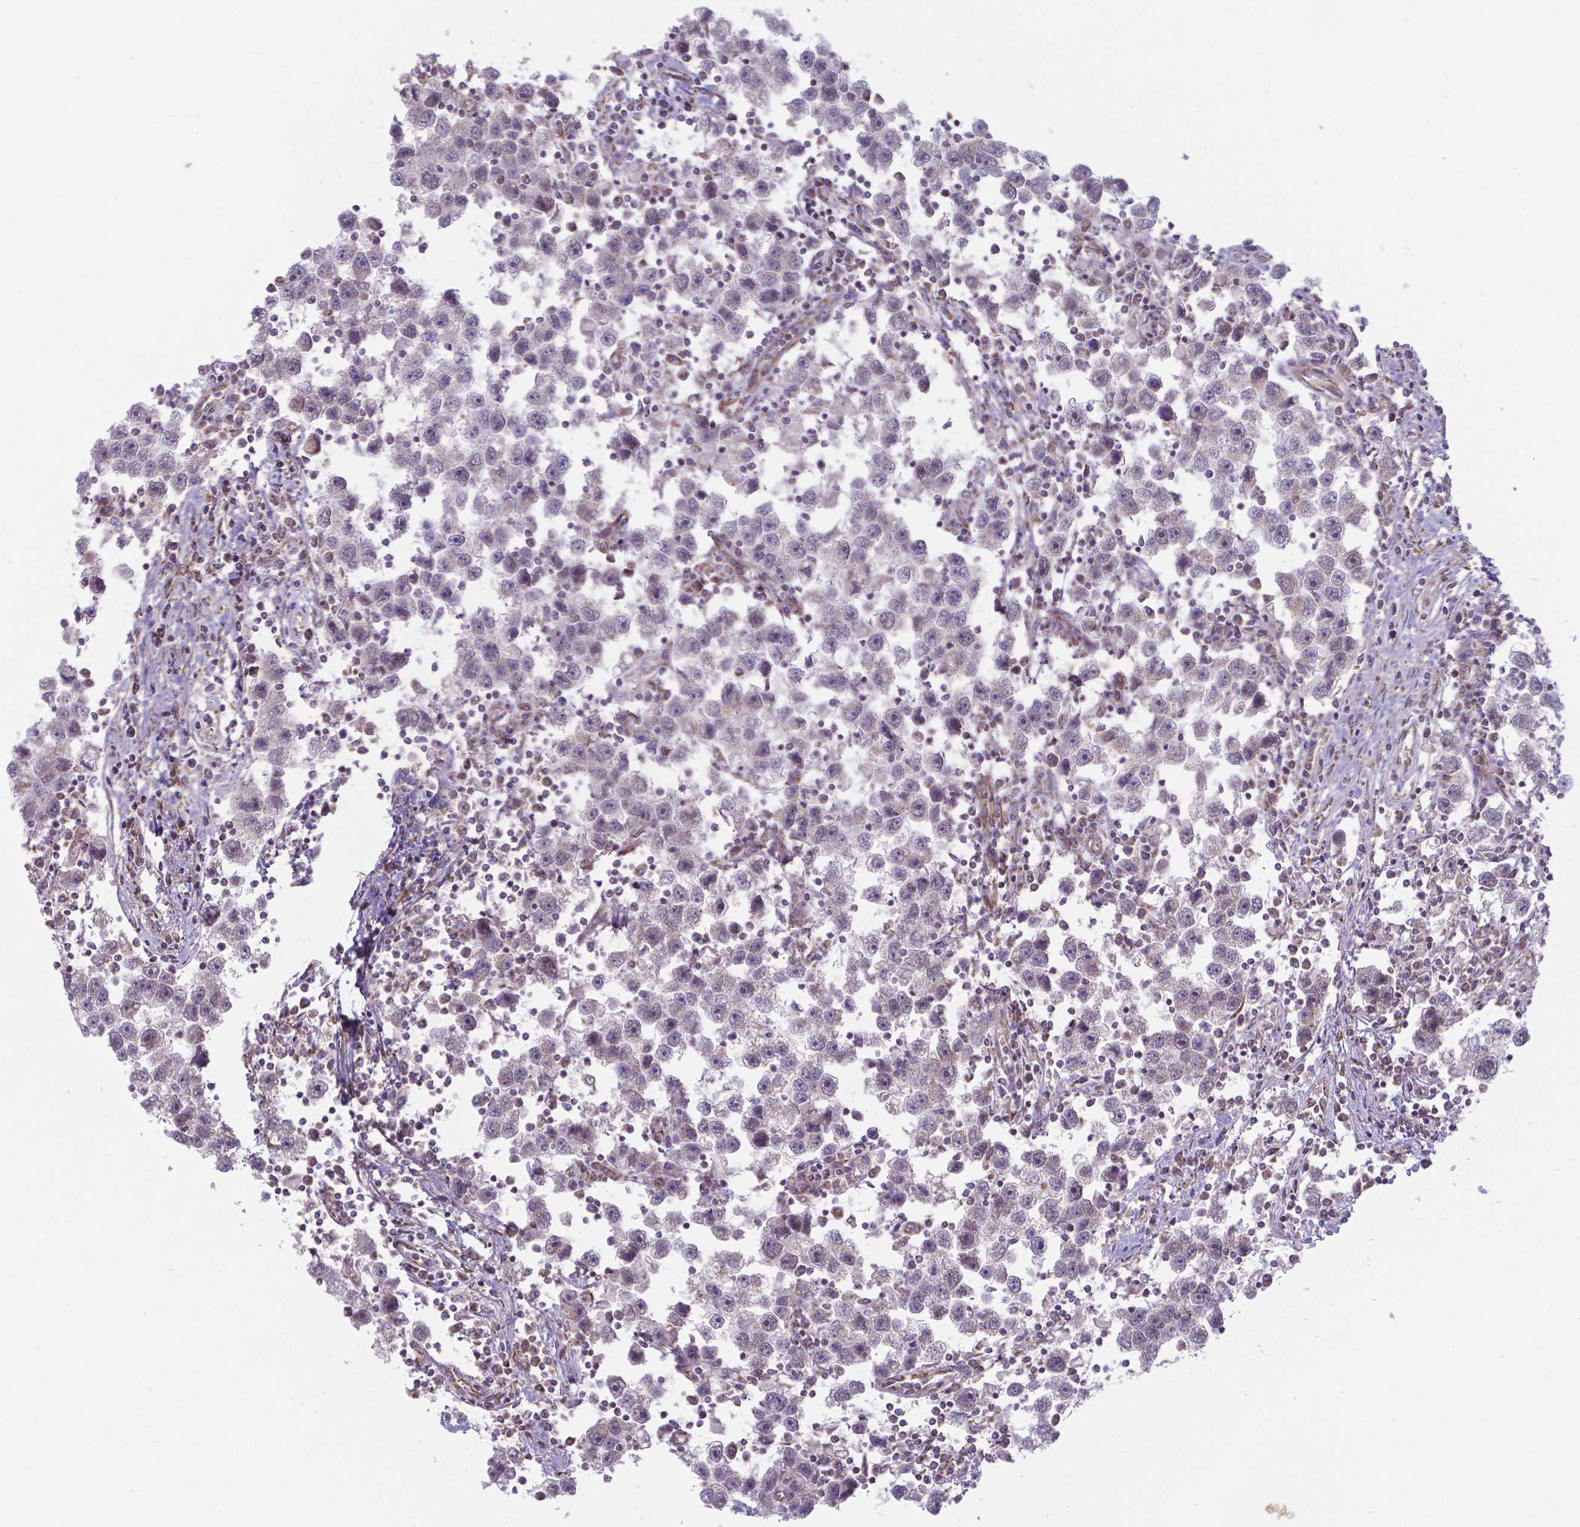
{"staining": {"intensity": "negative", "quantity": "none", "location": "none"}, "tissue": "testis cancer", "cell_type": "Tumor cells", "image_type": "cancer", "snomed": [{"axis": "morphology", "description": "Seminoma, NOS"}, {"axis": "topography", "description": "Testis"}], "caption": "There is no significant staining in tumor cells of seminoma (testis).", "gene": "FAM114A1", "patient": {"sex": "male", "age": 30}}